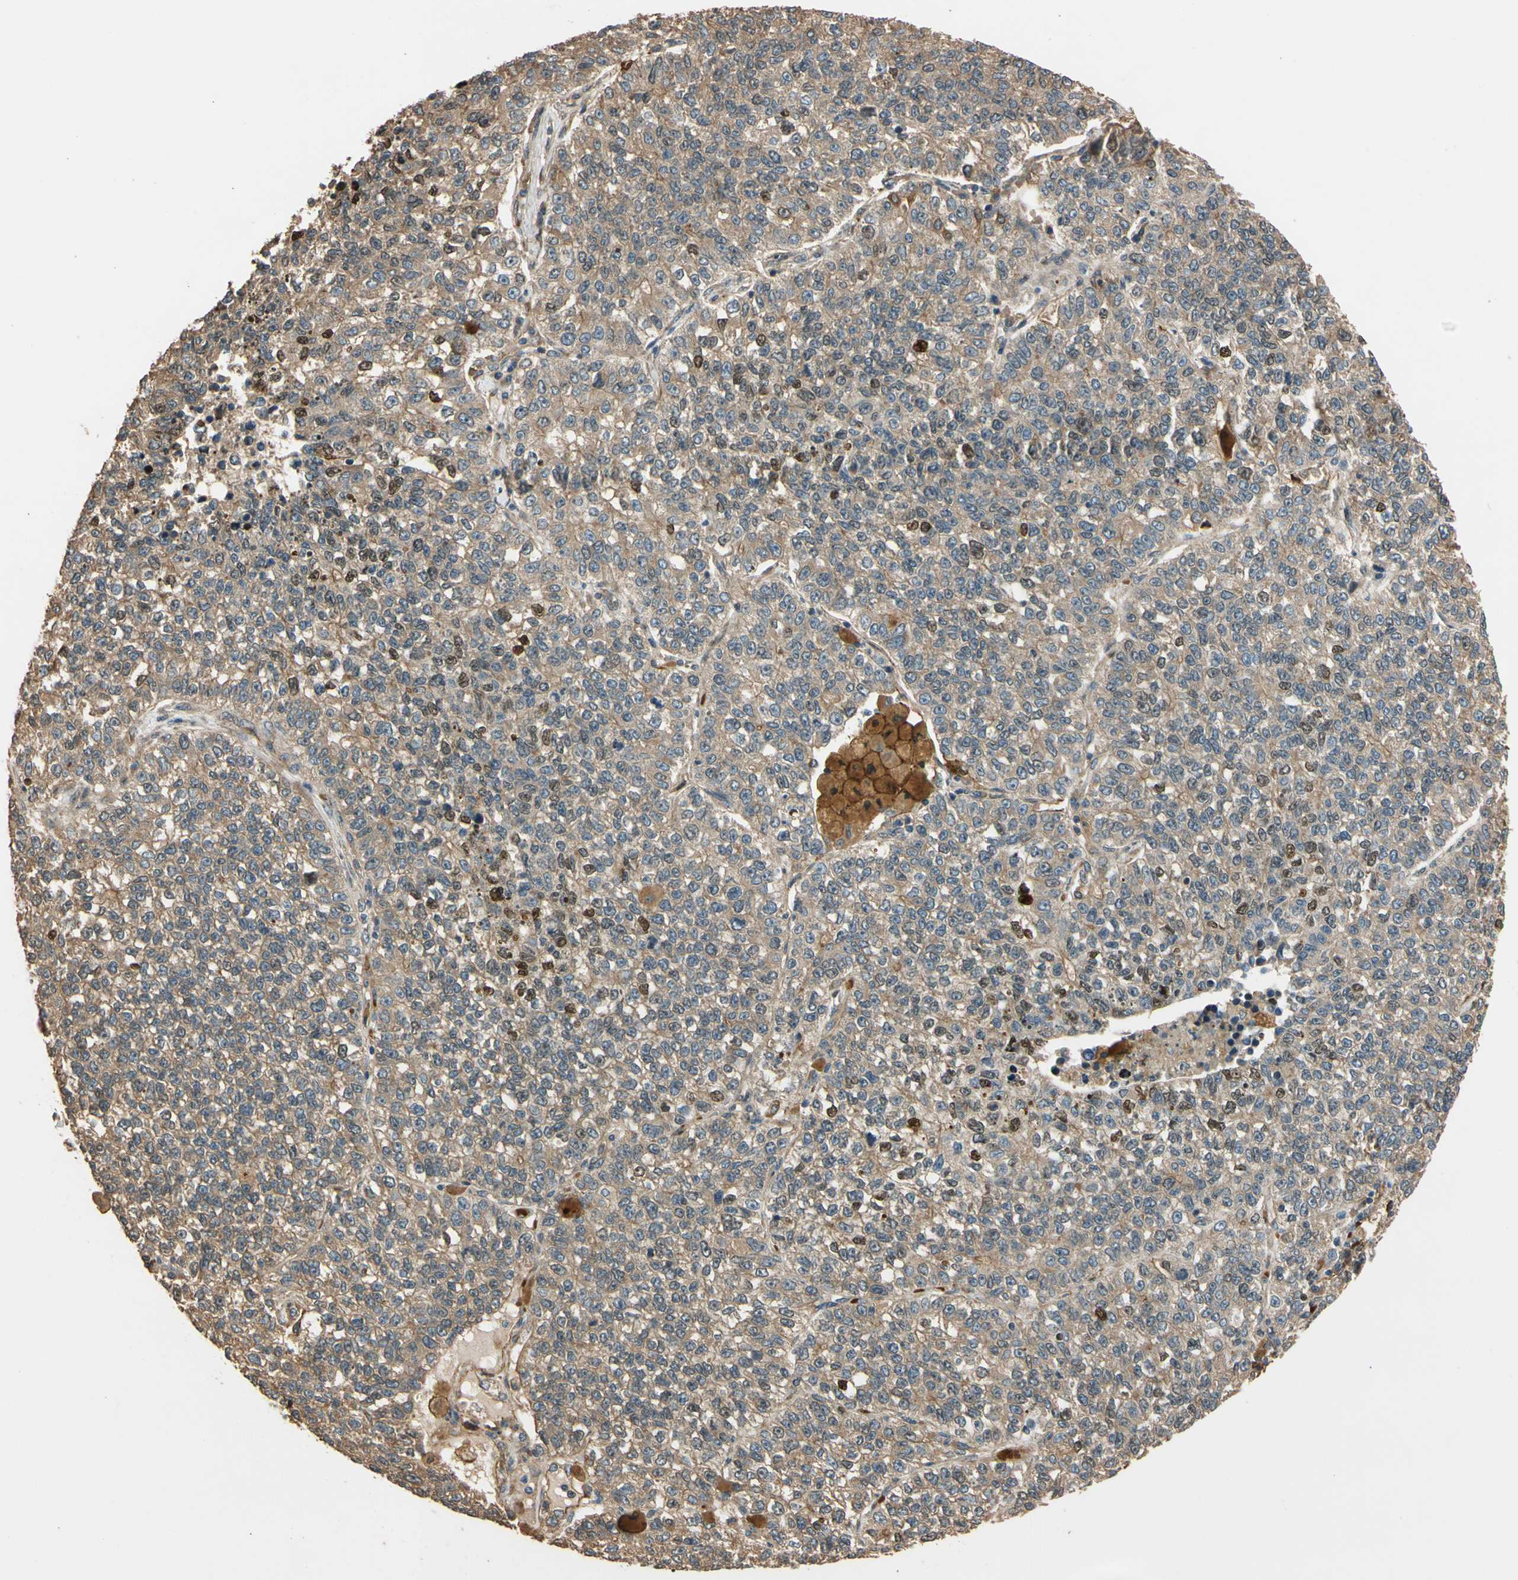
{"staining": {"intensity": "moderate", "quantity": "25%-75%", "location": "cytoplasmic/membranous,nuclear"}, "tissue": "lung cancer", "cell_type": "Tumor cells", "image_type": "cancer", "snomed": [{"axis": "morphology", "description": "Adenocarcinoma, NOS"}, {"axis": "topography", "description": "Lung"}], "caption": "Lung cancer (adenocarcinoma) tissue reveals moderate cytoplasmic/membranous and nuclear positivity in about 25%-75% of tumor cells, visualized by immunohistochemistry.", "gene": "MGRN1", "patient": {"sex": "male", "age": 49}}